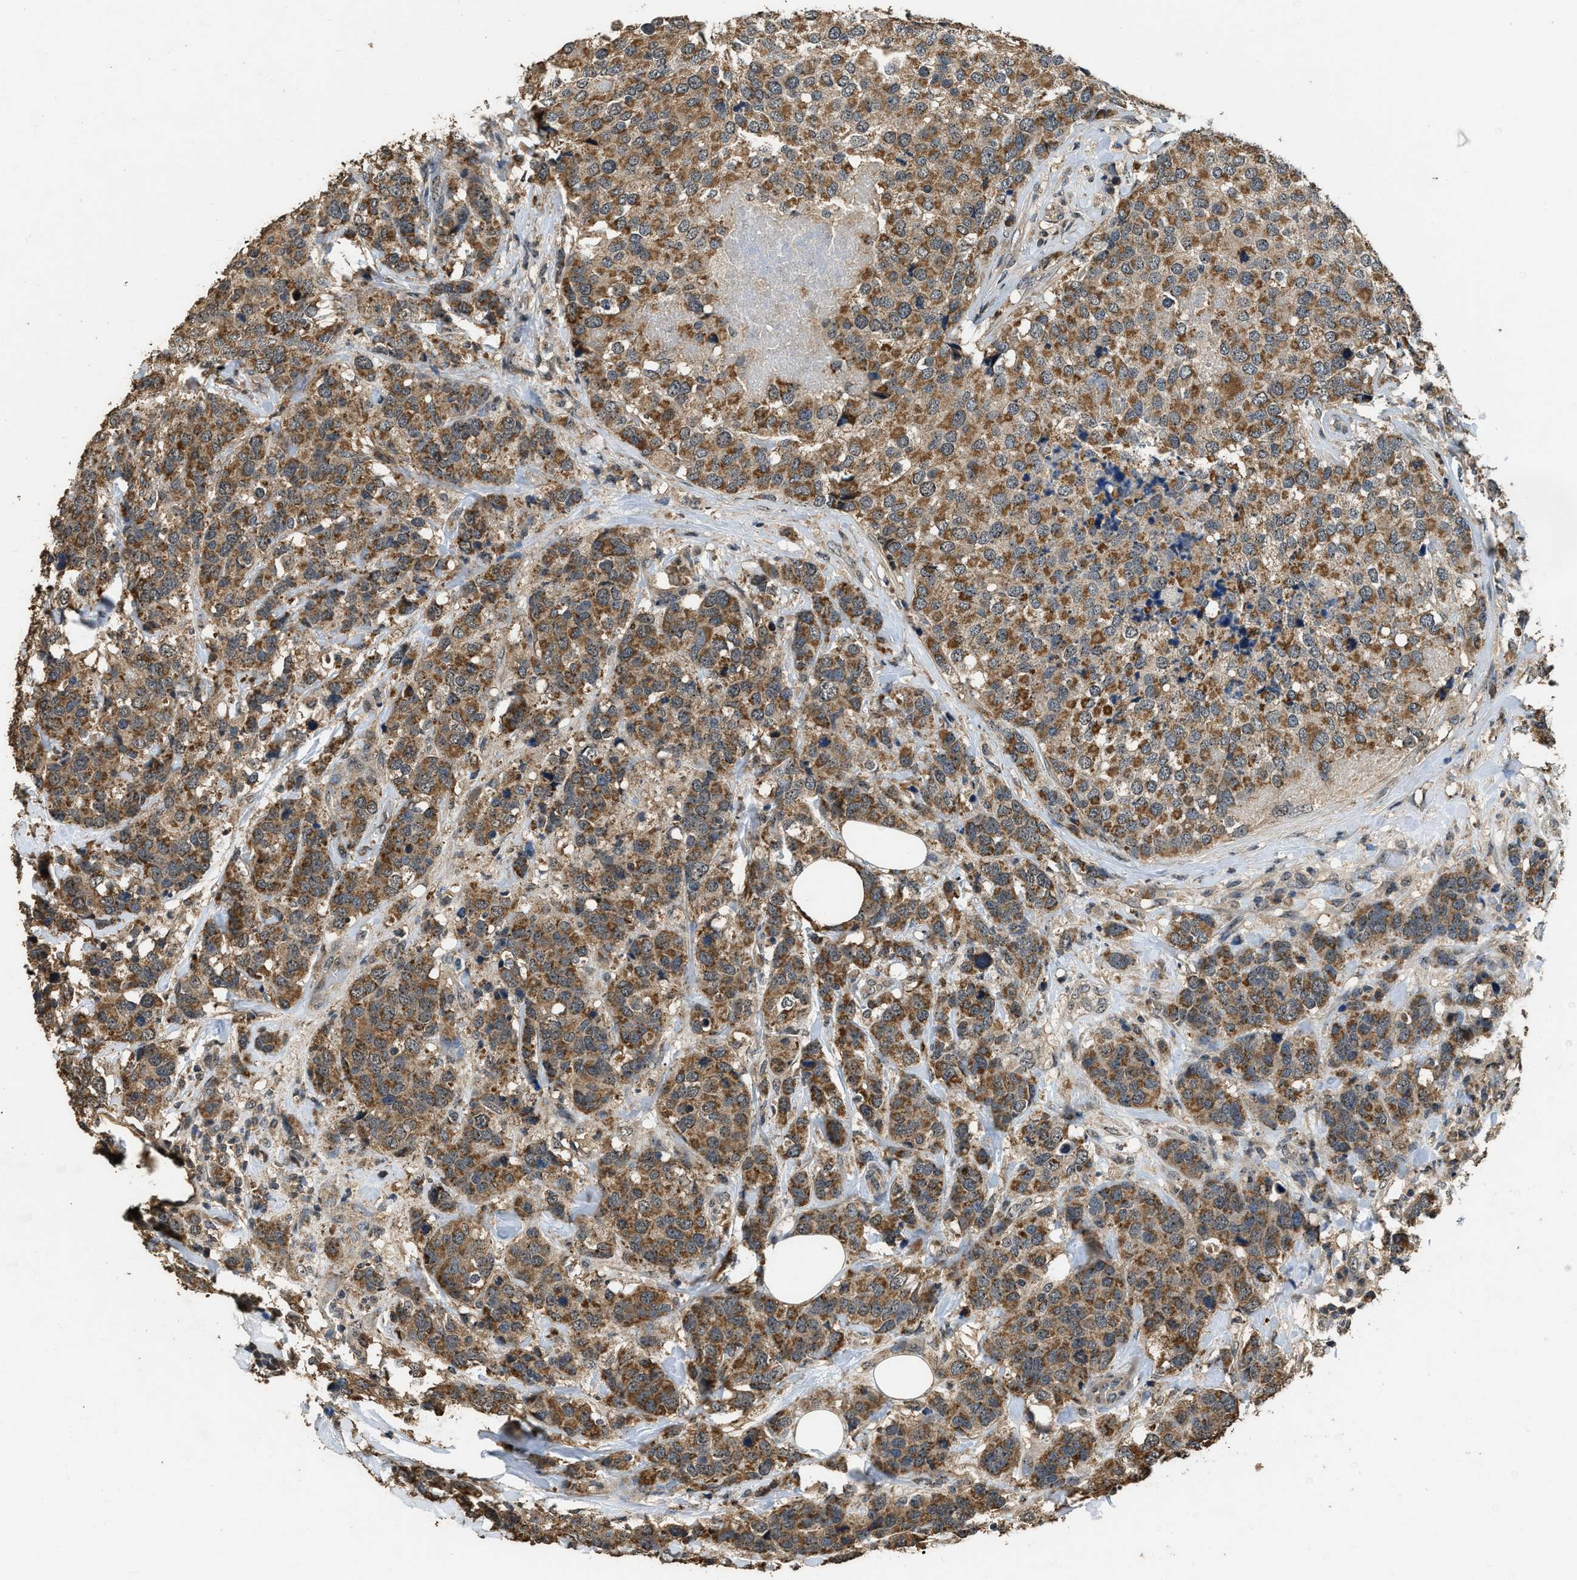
{"staining": {"intensity": "moderate", "quantity": ">75%", "location": "cytoplasmic/membranous"}, "tissue": "breast cancer", "cell_type": "Tumor cells", "image_type": "cancer", "snomed": [{"axis": "morphology", "description": "Lobular carcinoma"}, {"axis": "topography", "description": "Breast"}], "caption": "A micrograph of lobular carcinoma (breast) stained for a protein exhibits moderate cytoplasmic/membranous brown staining in tumor cells.", "gene": "DENND6B", "patient": {"sex": "female", "age": 59}}